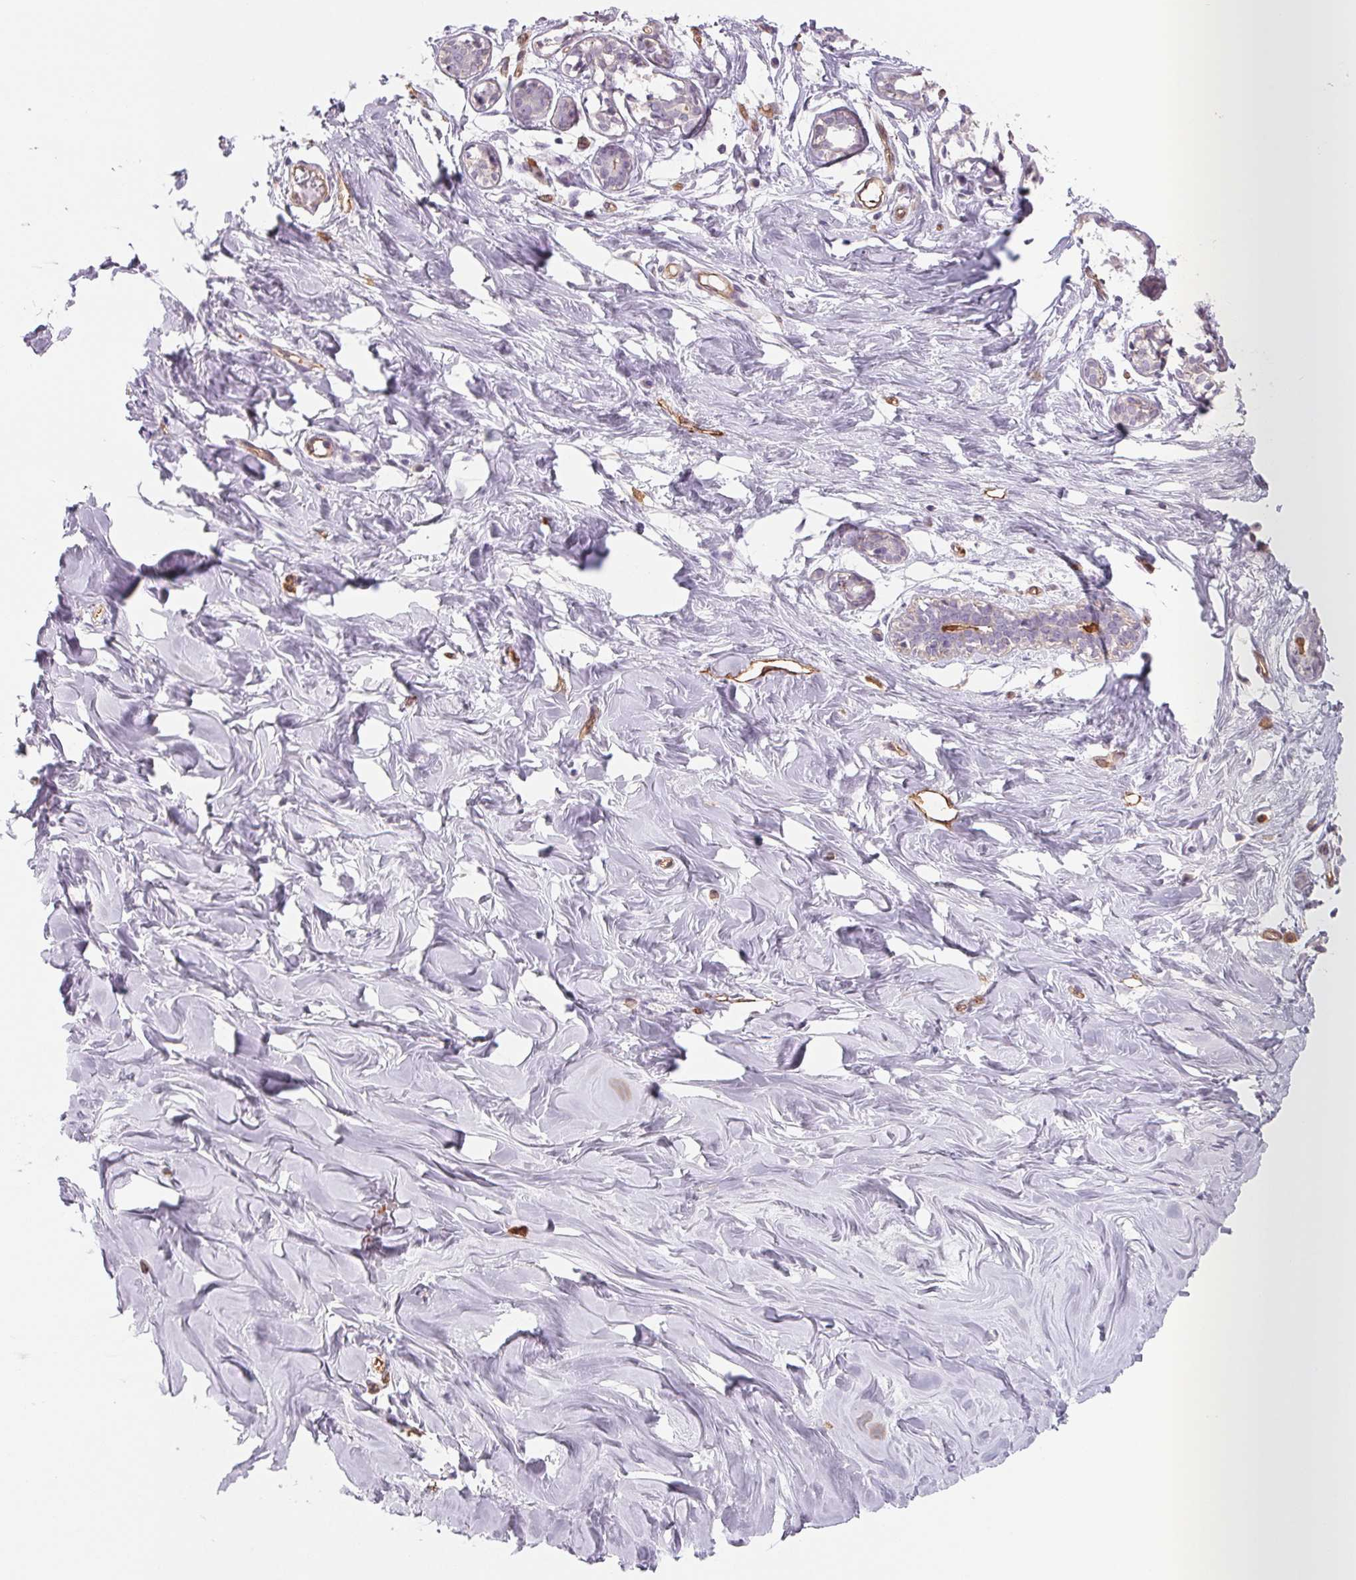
{"staining": {"intensity": "weak", "quantity": "<25%", "location": "cytoplasmic/membranous"}, "tissue": "breast", "cell_type": "Adipocytes", "image_type": "normal", "snomed": [{"axis": "morphology", "description": "Normal tissue, NOS"}, {"axis": "topography", "description": "Breast"}], "caption": "Immunohistochemical staining of normal human breast demonstrates no significant expression in adipocytes. The staining was performed using DAB (3,3'-diaminobenzidine) to visualize the protein expression in brown, while the nuclei were stained in blue with hematoxylin (Magnification: 20x).", "gene": "ANKRD13B", "patient": {"sex": "female", "age": 27}}